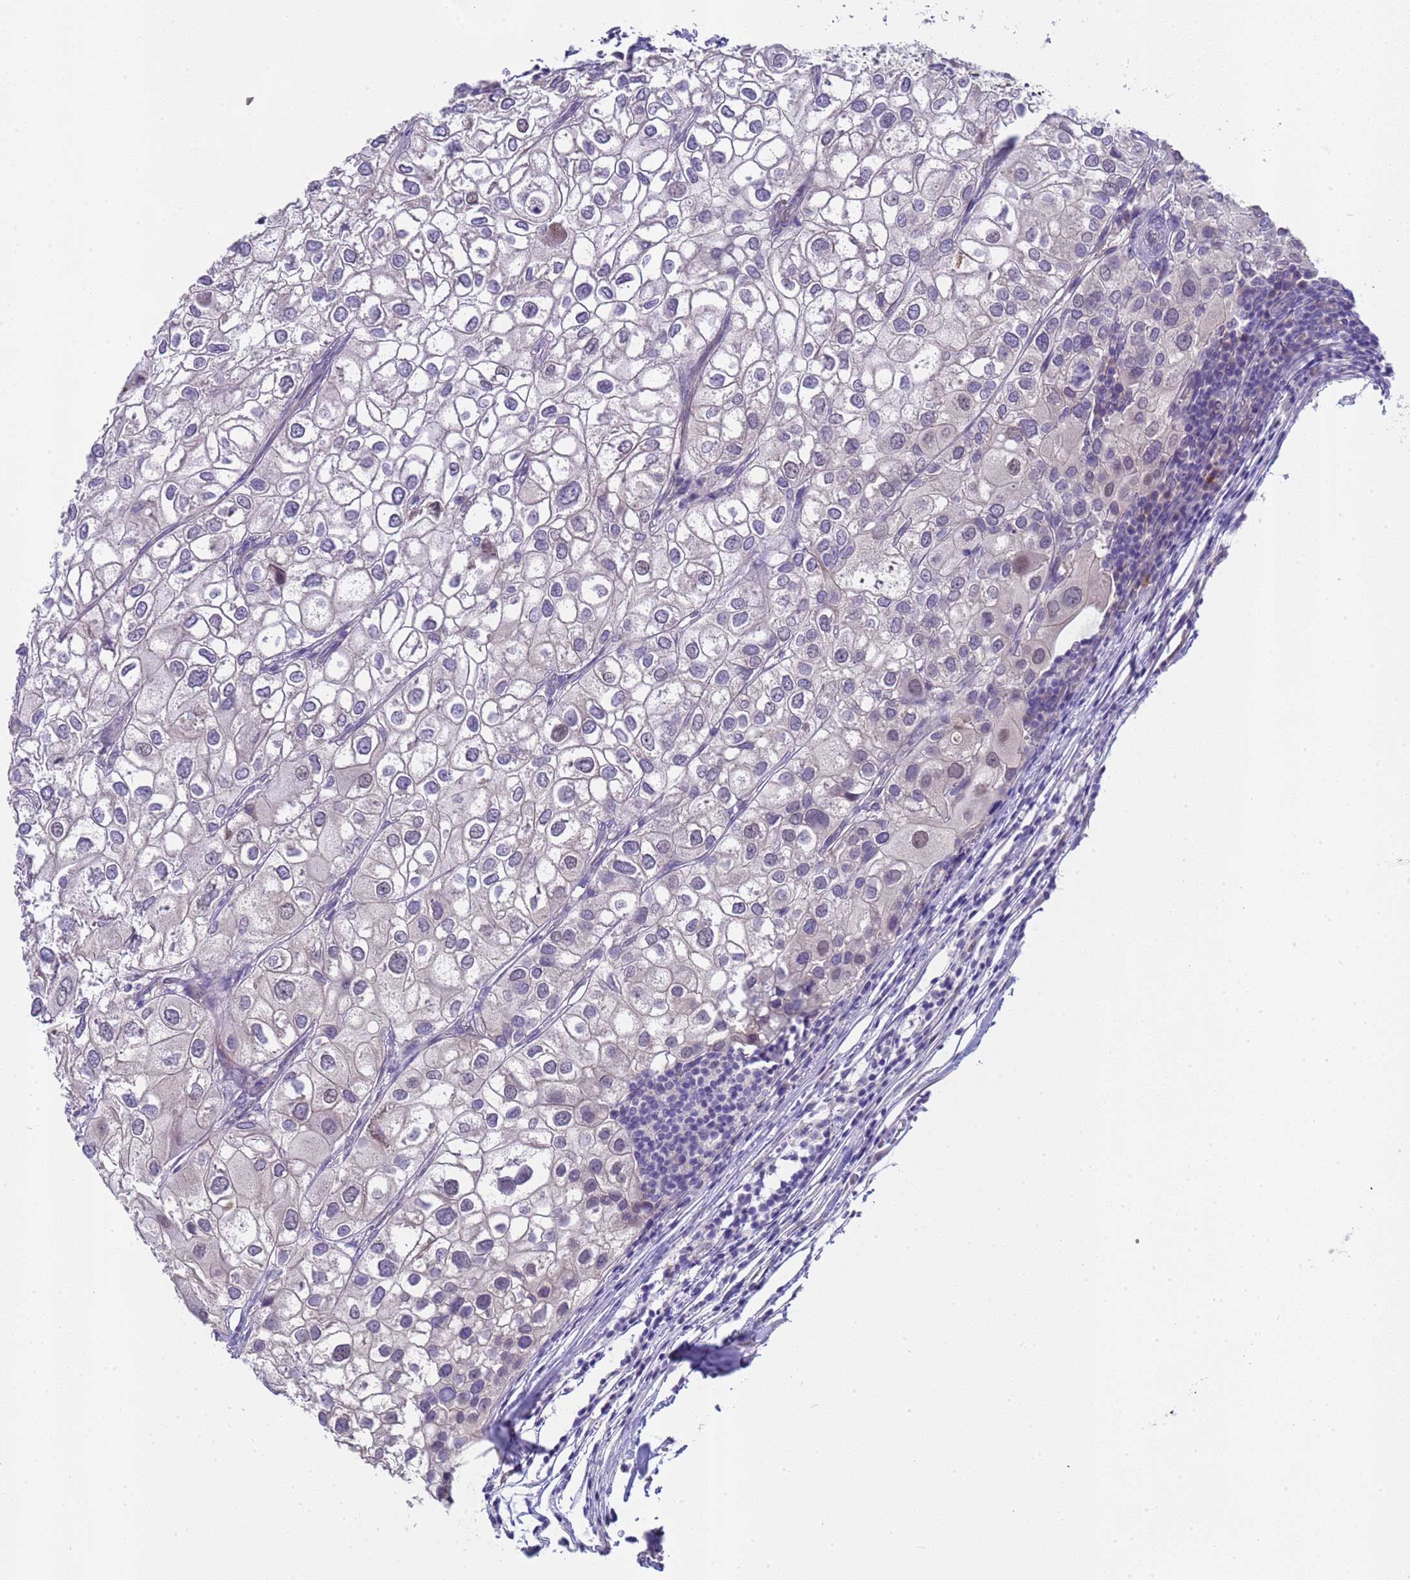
{"staining": {"intensity": "negative", "quantity": "none", "location": "none"}, "tissue": "urothelial cancer", "cell_type": "Tumor cells", "image_type": "cancer", "snomed": [{"axis": "morphology", "description": "Urothelial carcinoma, High grade"}, {"axis": "topography", "description": "Urinary bladder"}], "caption": "Urothelial cancer stained for a protein using IHC shows no expression tumor cells.", "gene": "TRMT10A", "patient": {"sex": "male", "age": 64}}